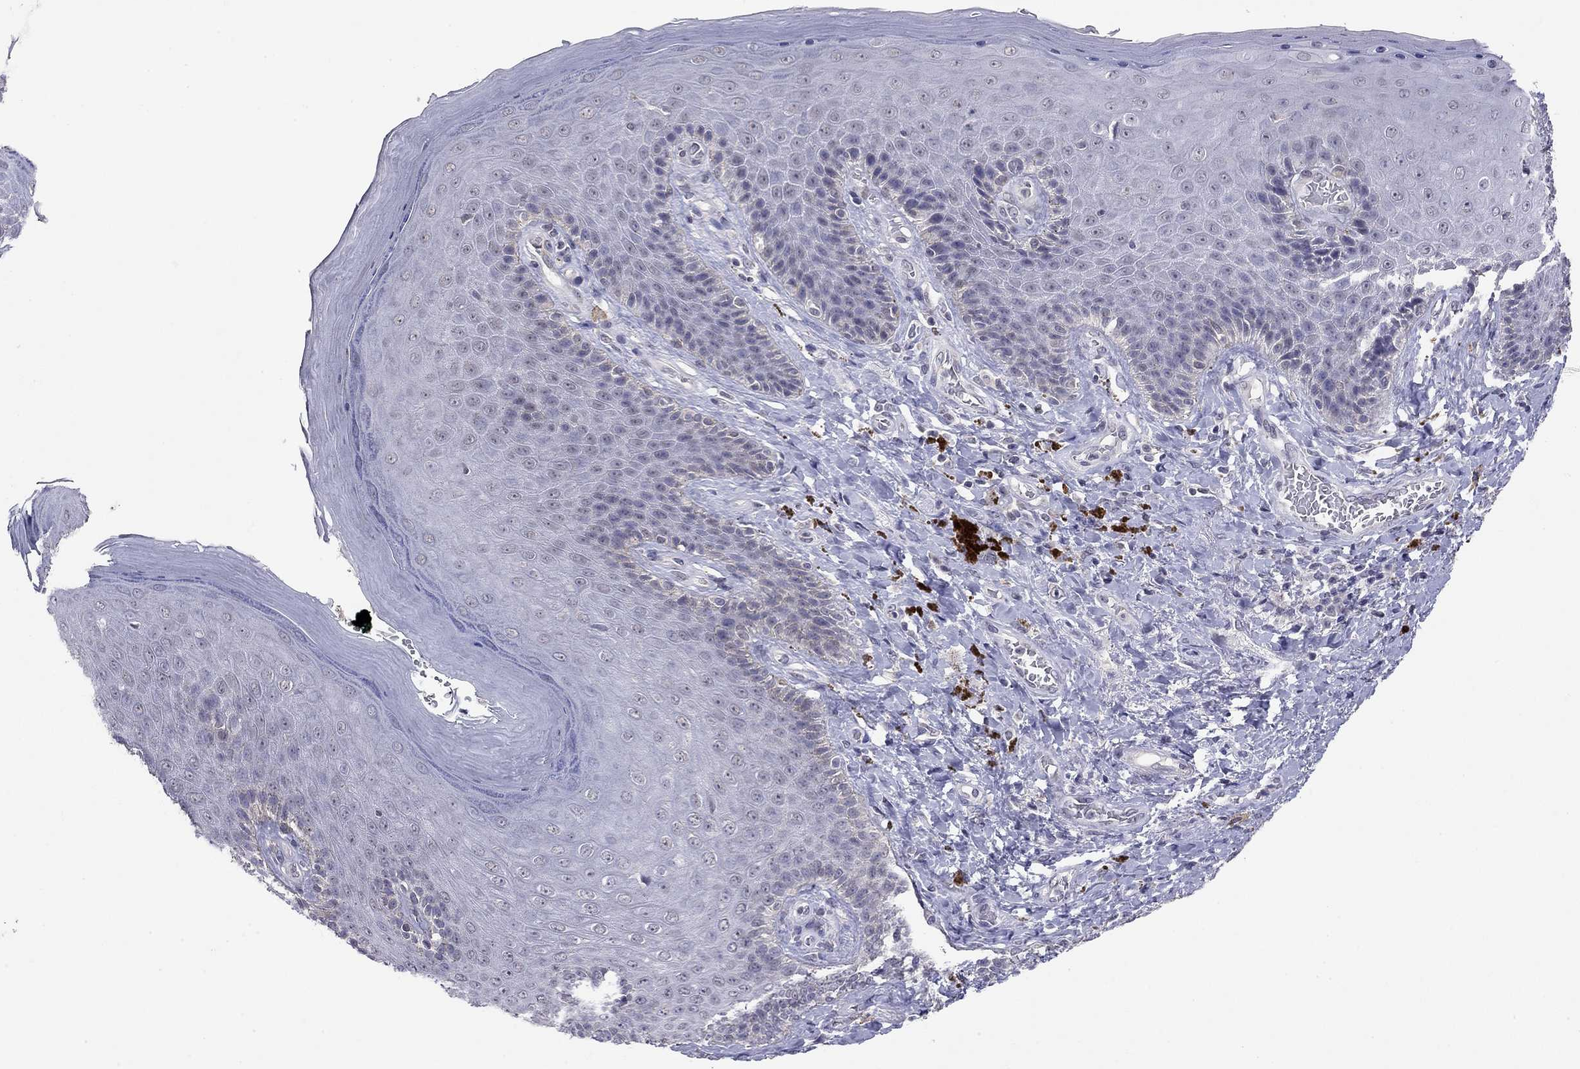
{"staining": {"intensity": "negative", "quantity": "none", "location": "none"}, "tissue": "skin", "cell_type": "Epidermal cells", "image_type": "normal", "snomed": [{"axis": "morphology", "description": "Normal tissue, NOS"}, {"axis": "topography", "description": "Skeletal muscle"}, {"axis": "topography", "description": "Anal"}, {"axis": "topography", "description": "Peripheral nerve tissue"}], "caption": "Micrograph shows no protein expression in epidermal cells of unremarkable skin.", "gene": "WNK3", "patient": {"sex": "male", "age": 53}}